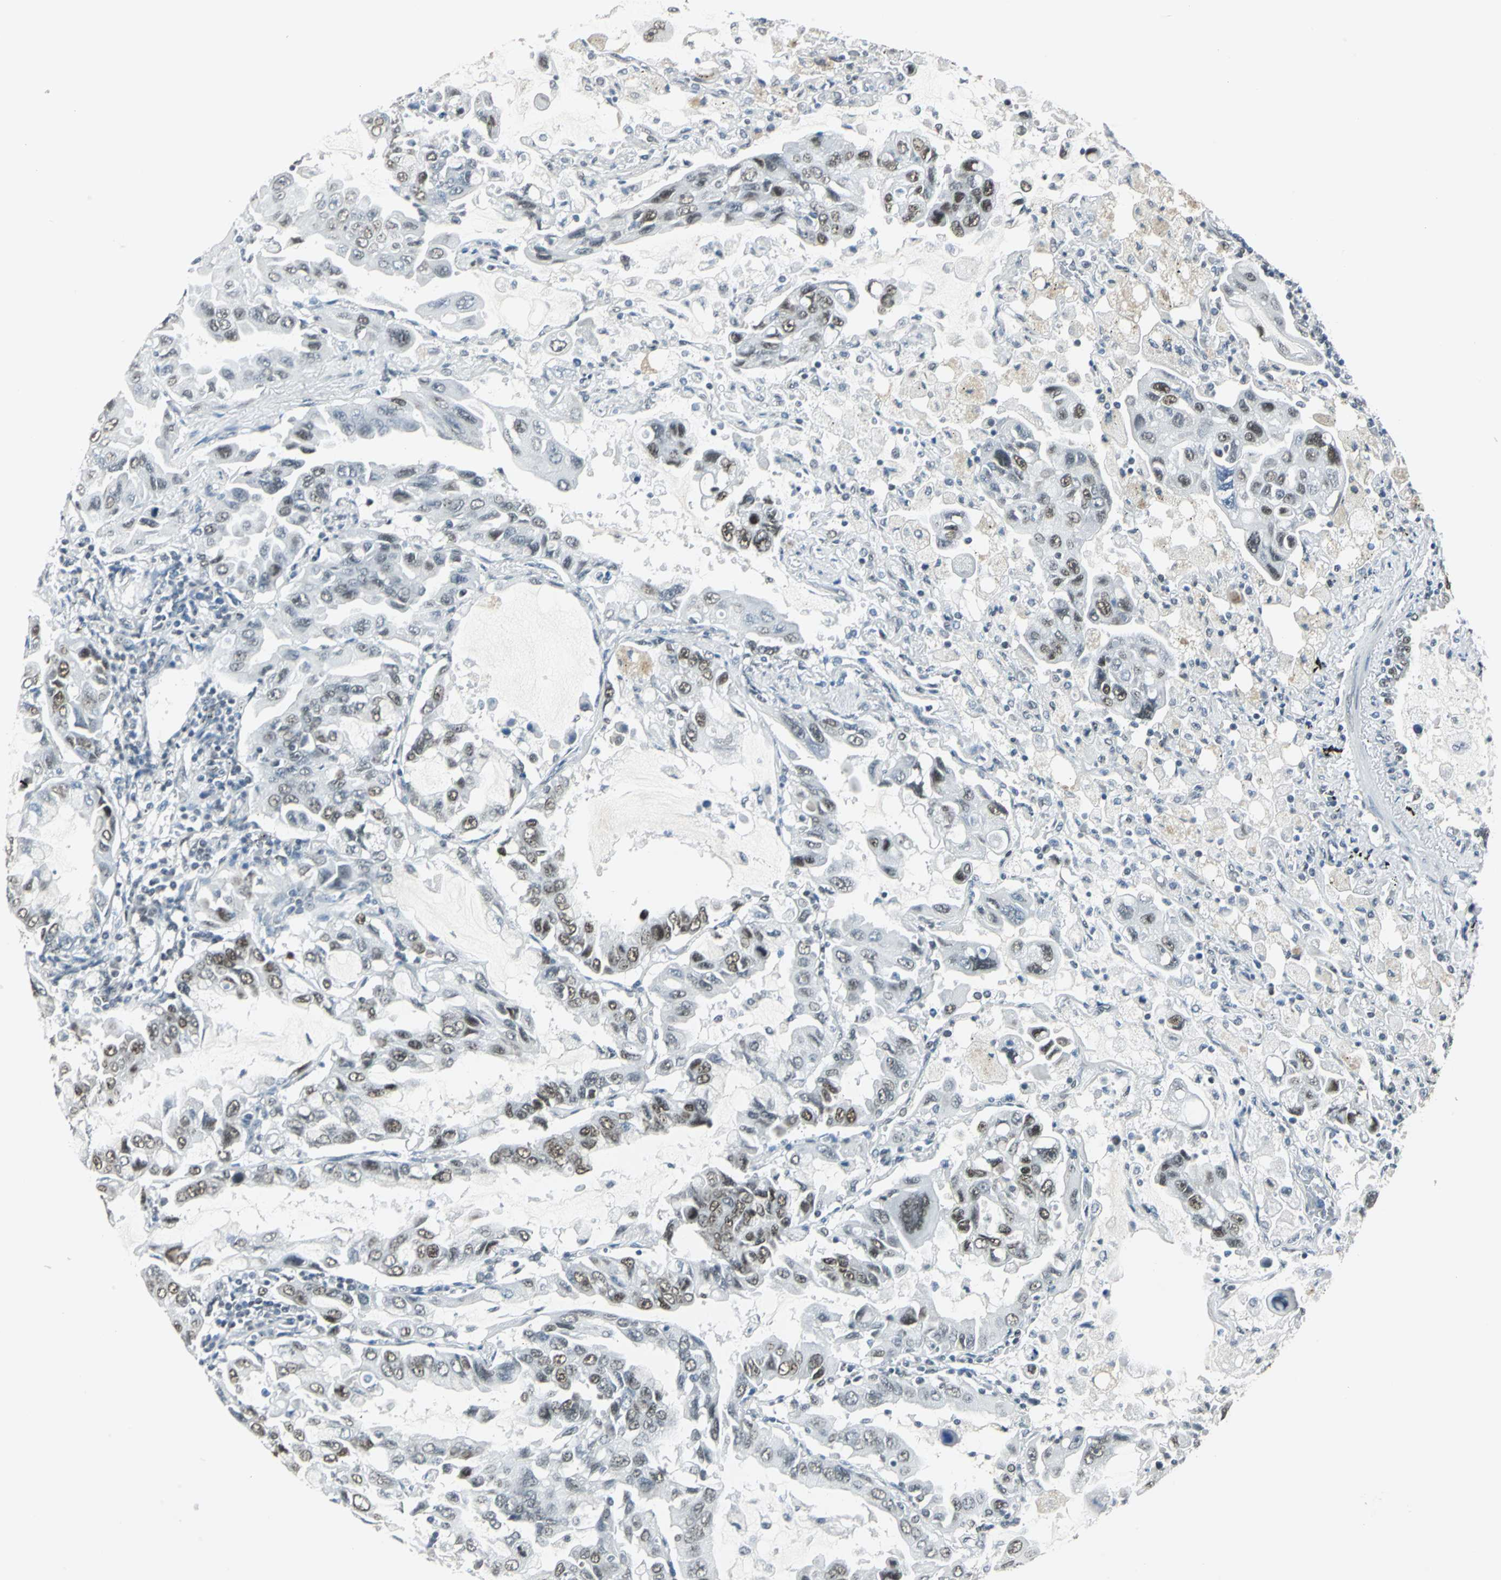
{"staining": {"intensity": "moderate", "quantity": ">75%", "location": "nuclear"}, "tissue": "lung cancer", "cell_type": "Tumor cells", "image_type": "cancer", "snomed": [{"axis": "morphology", "description": "Adenocarcinoma, NOS"}, {"axis": "topography", "description": "Lung"}], "caption": "Lung cancer was stained to show a protein in brown. There is medium levels of moderate nuclear expression in approximately >75% of tumor cells.", "gene": "ADNP", "patient": {"sex": "male", "age": 64}}